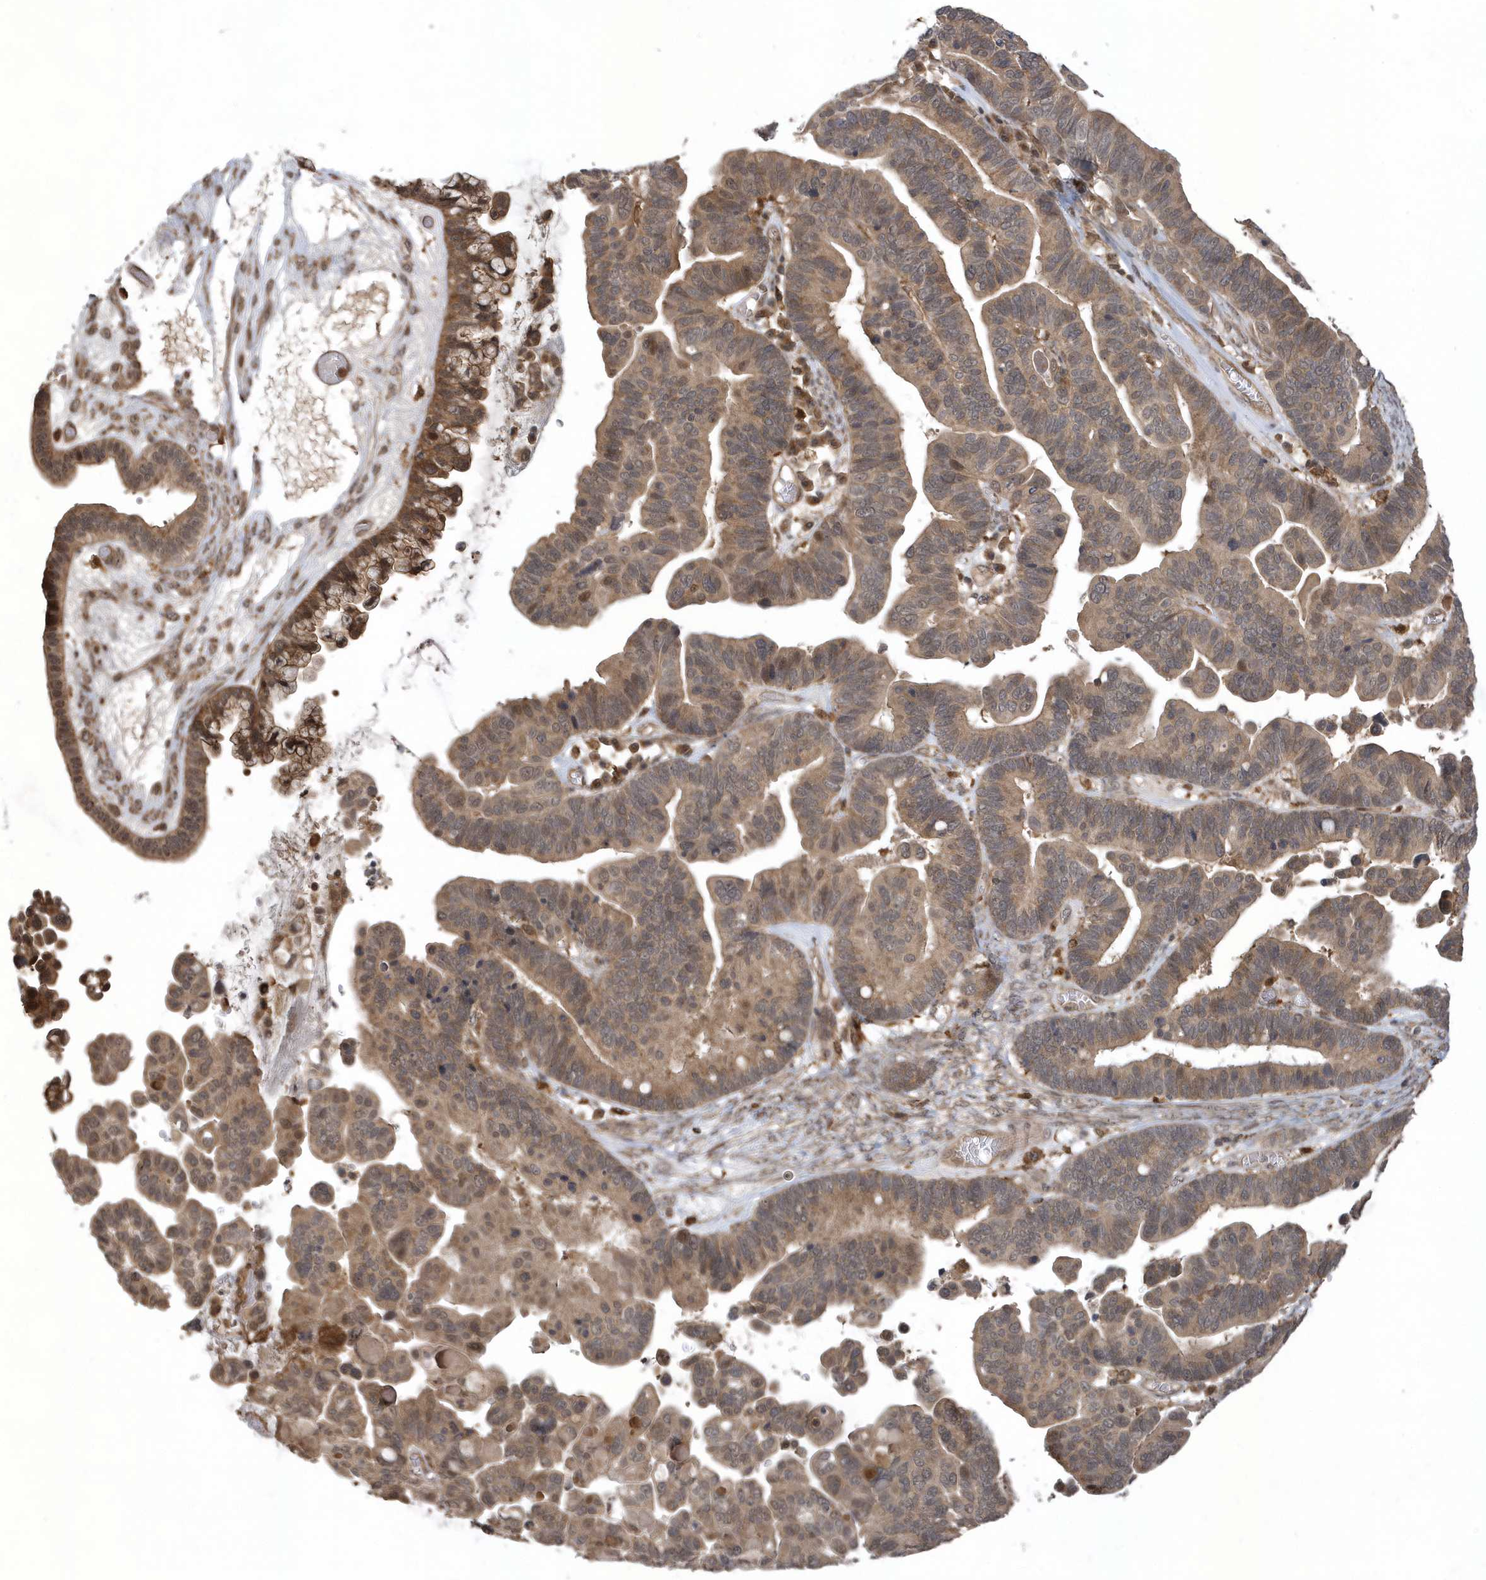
{"staining": {"intensity": "moderate", "quantity": ">75%", "location": "cytoplasmic/membranous"}, "tissue": "ovarian cancer", "cell_type": "Tumor cells", "image_type": "cancer", "snomed": [{"axis": "morphology", "description": "Cystadenocarcinoma, serous, NOS"}, {"axis": "topography", "description": "Ovary"}], "caption": "Protein expression analysis of human ovarian cancer reveals moderate cytoplasmic/membranous expression in approximately >75% of tumor cells.", "gene": "LACC1", "patient": {"sex": "female", "age": 56}}